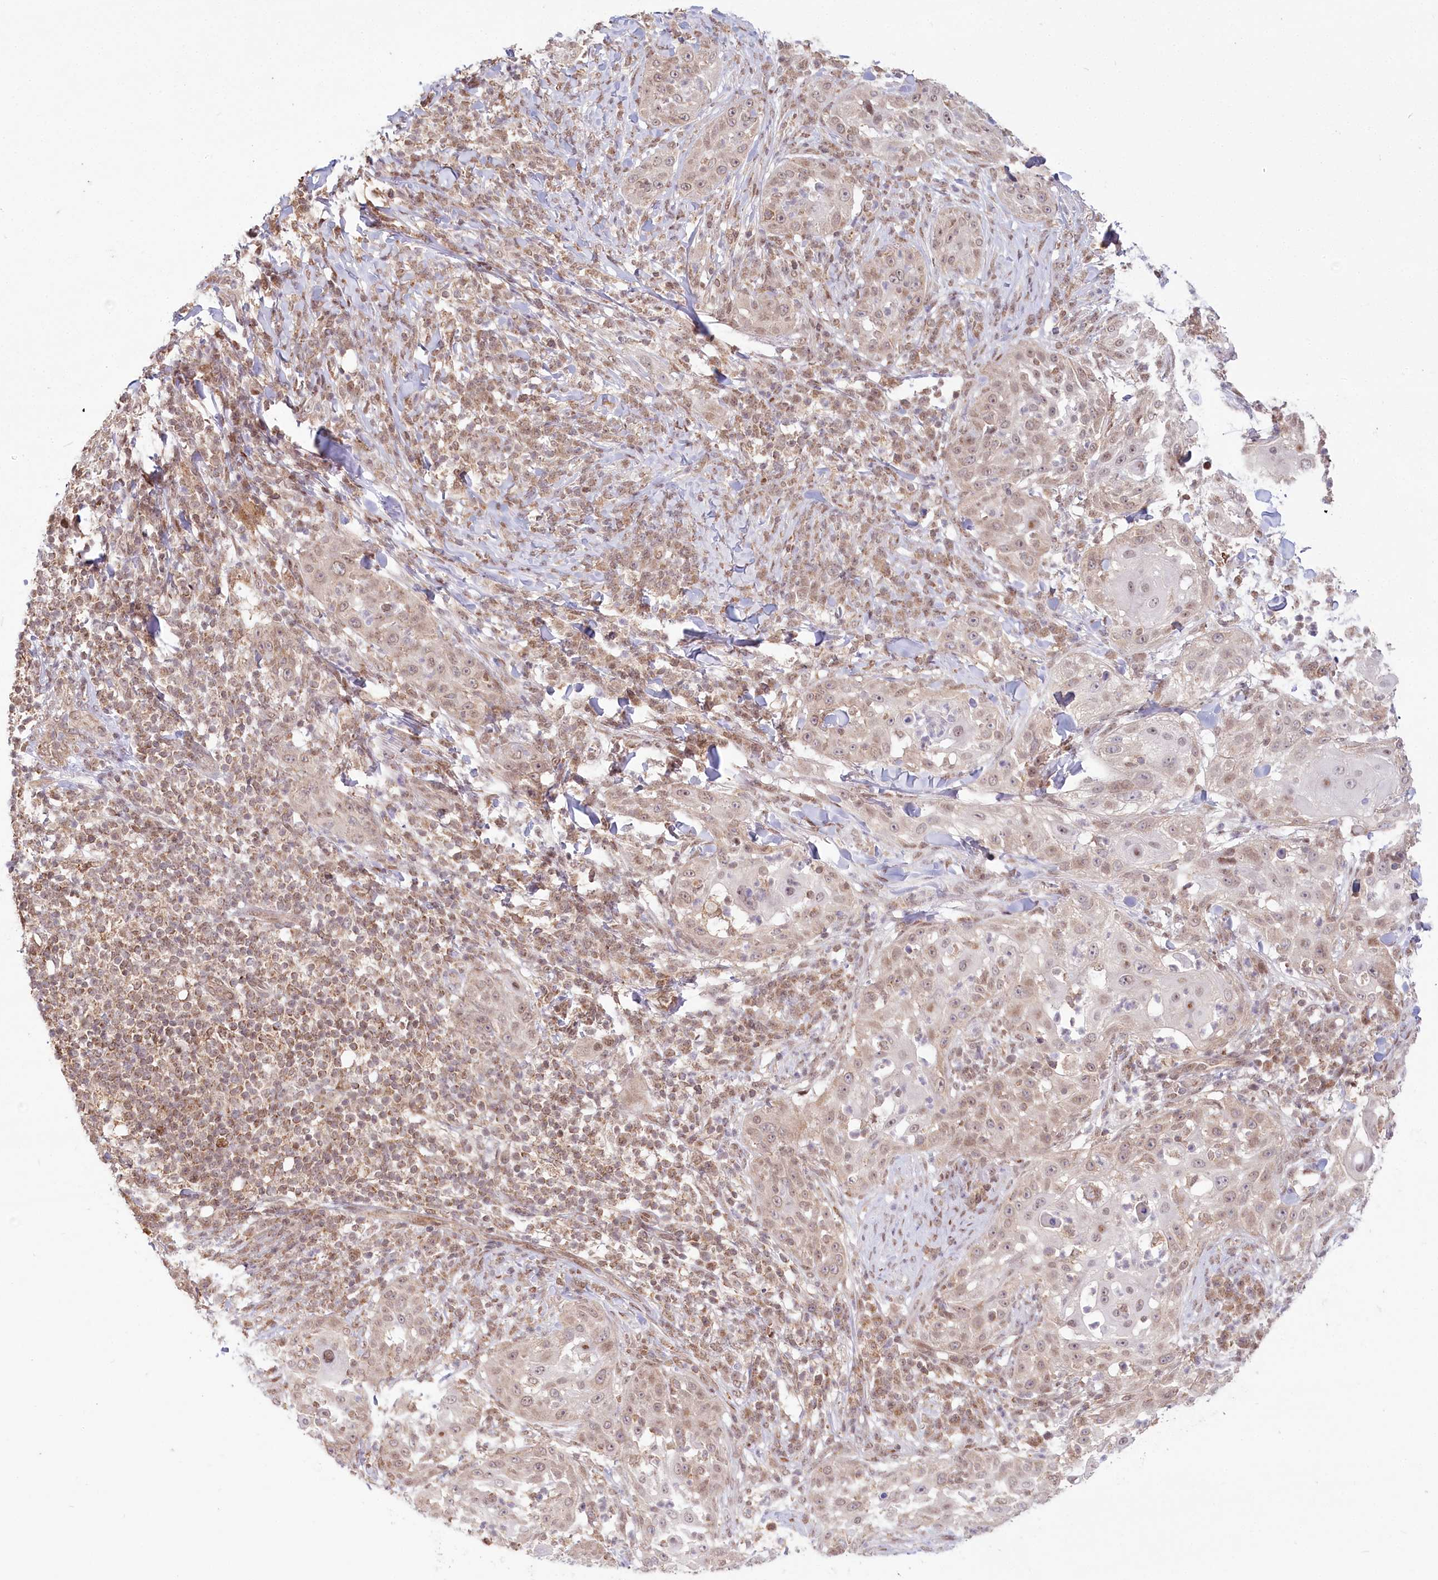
{"staining": {"intensity": "weak", "quantity": ">75%", "location": "cytoplasmic/membranous,nuclear"}, "tissue": "skin cancer", "cell_type": "Tumor cells", "image_type": "cancer", "snomed": [{"axis": "morphology", "description": "Squamous cell carcinoma, NOS"}, {"axis": "topography", "description": "Skin"}], "caption": "Immunohistochemical staining of skin cancer reveals low levels of weak cytoplasmic/membranous and nuclear staining in about >75% of tumor cells.", "gene": "PYURF", "patient": {"sex": "female", "age": 44}}